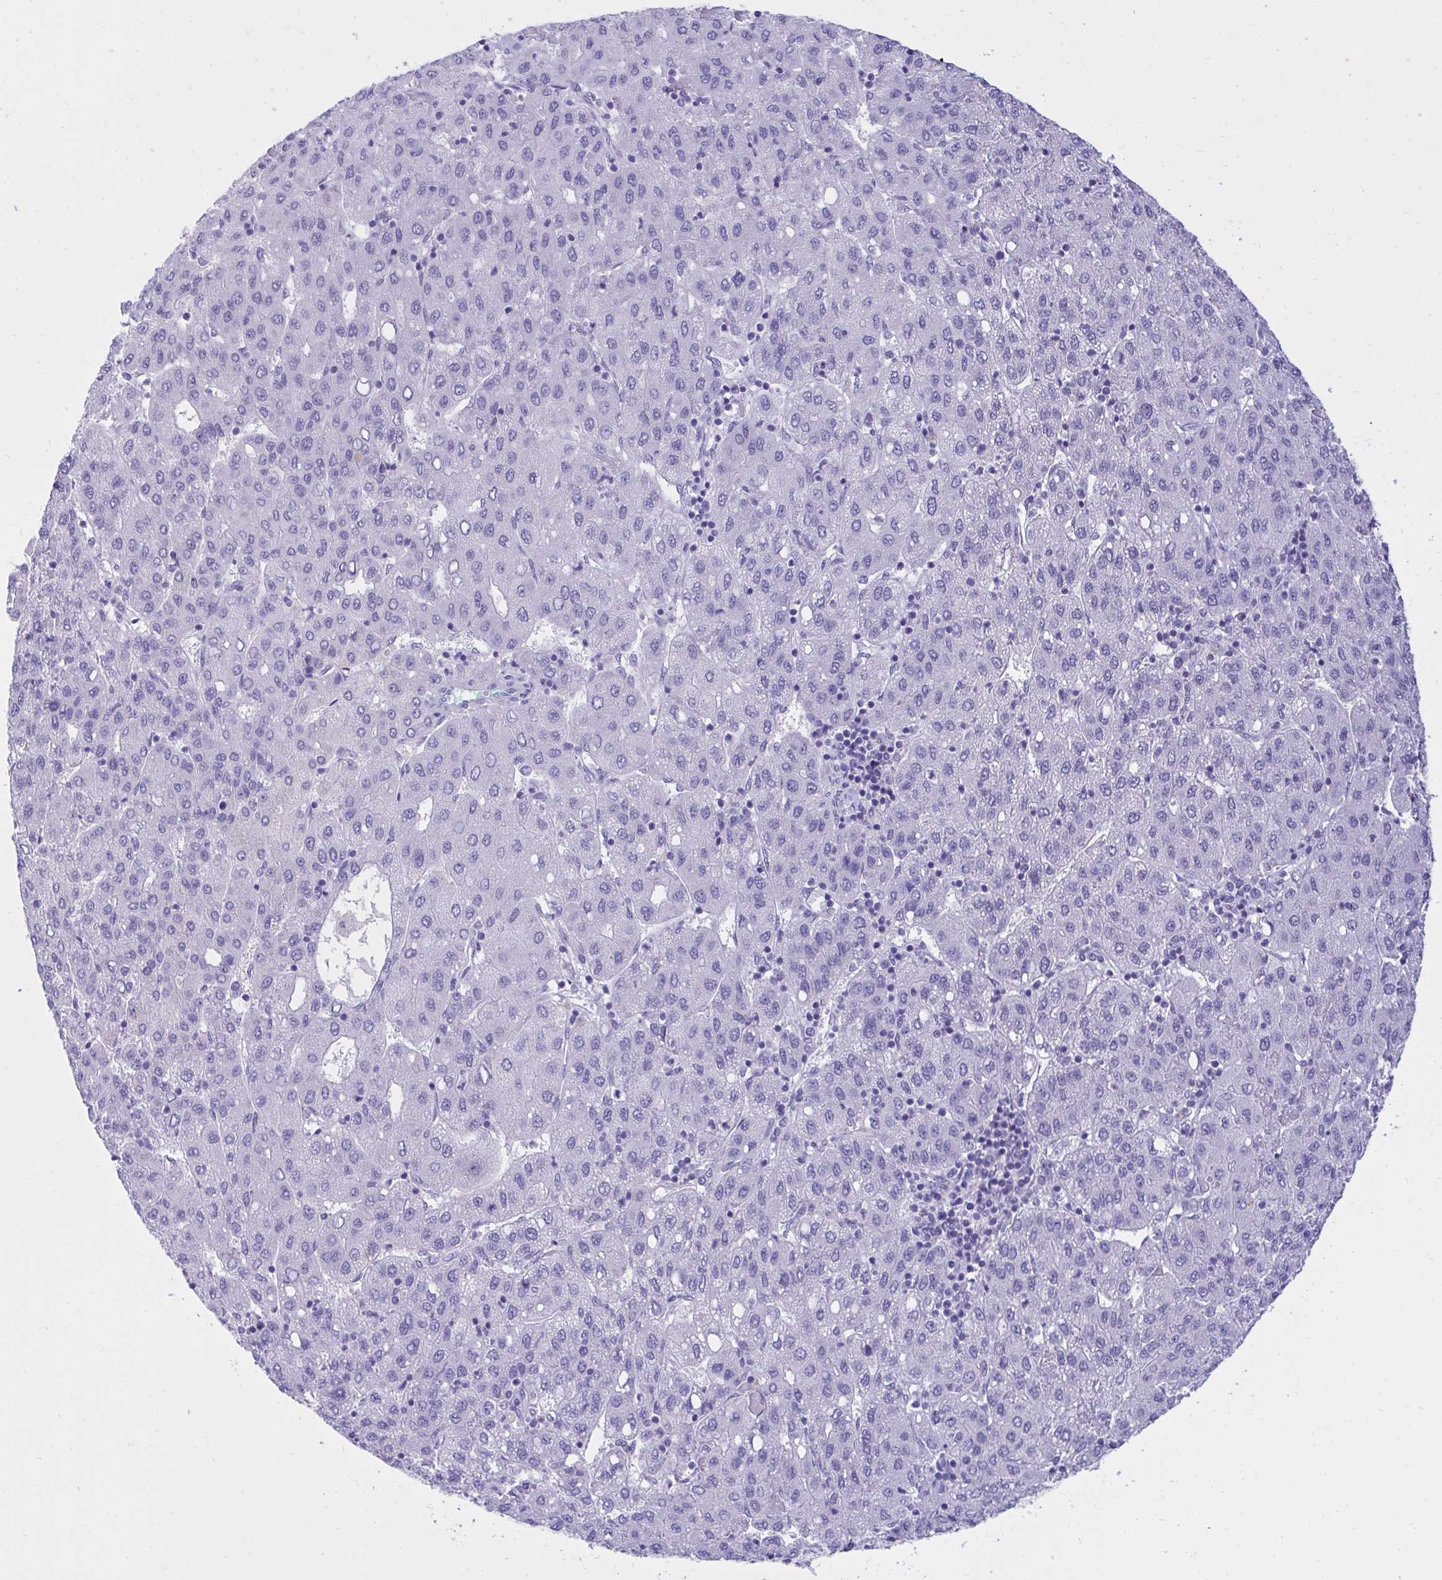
{"staining": {"intensity": "negative", "quantity": "none", "location": "none"}, "tissue": "liver cancer", "cell_type": "Tumor cells", "image_type": "cancer", "snomed": [{"axis": "morphology", "description": "Carcinoma, Hepatocellular, NOS"}, {"axis": "topography", "description": "Liver"}], "caption": "Protein analysis of liver hepatocellular carcinoma exhibits no significant staining in tumor cells. Nuclei are stained in blue.", "gene": "PGM2L1", "patient": {"sex": "male", "age": 65}}